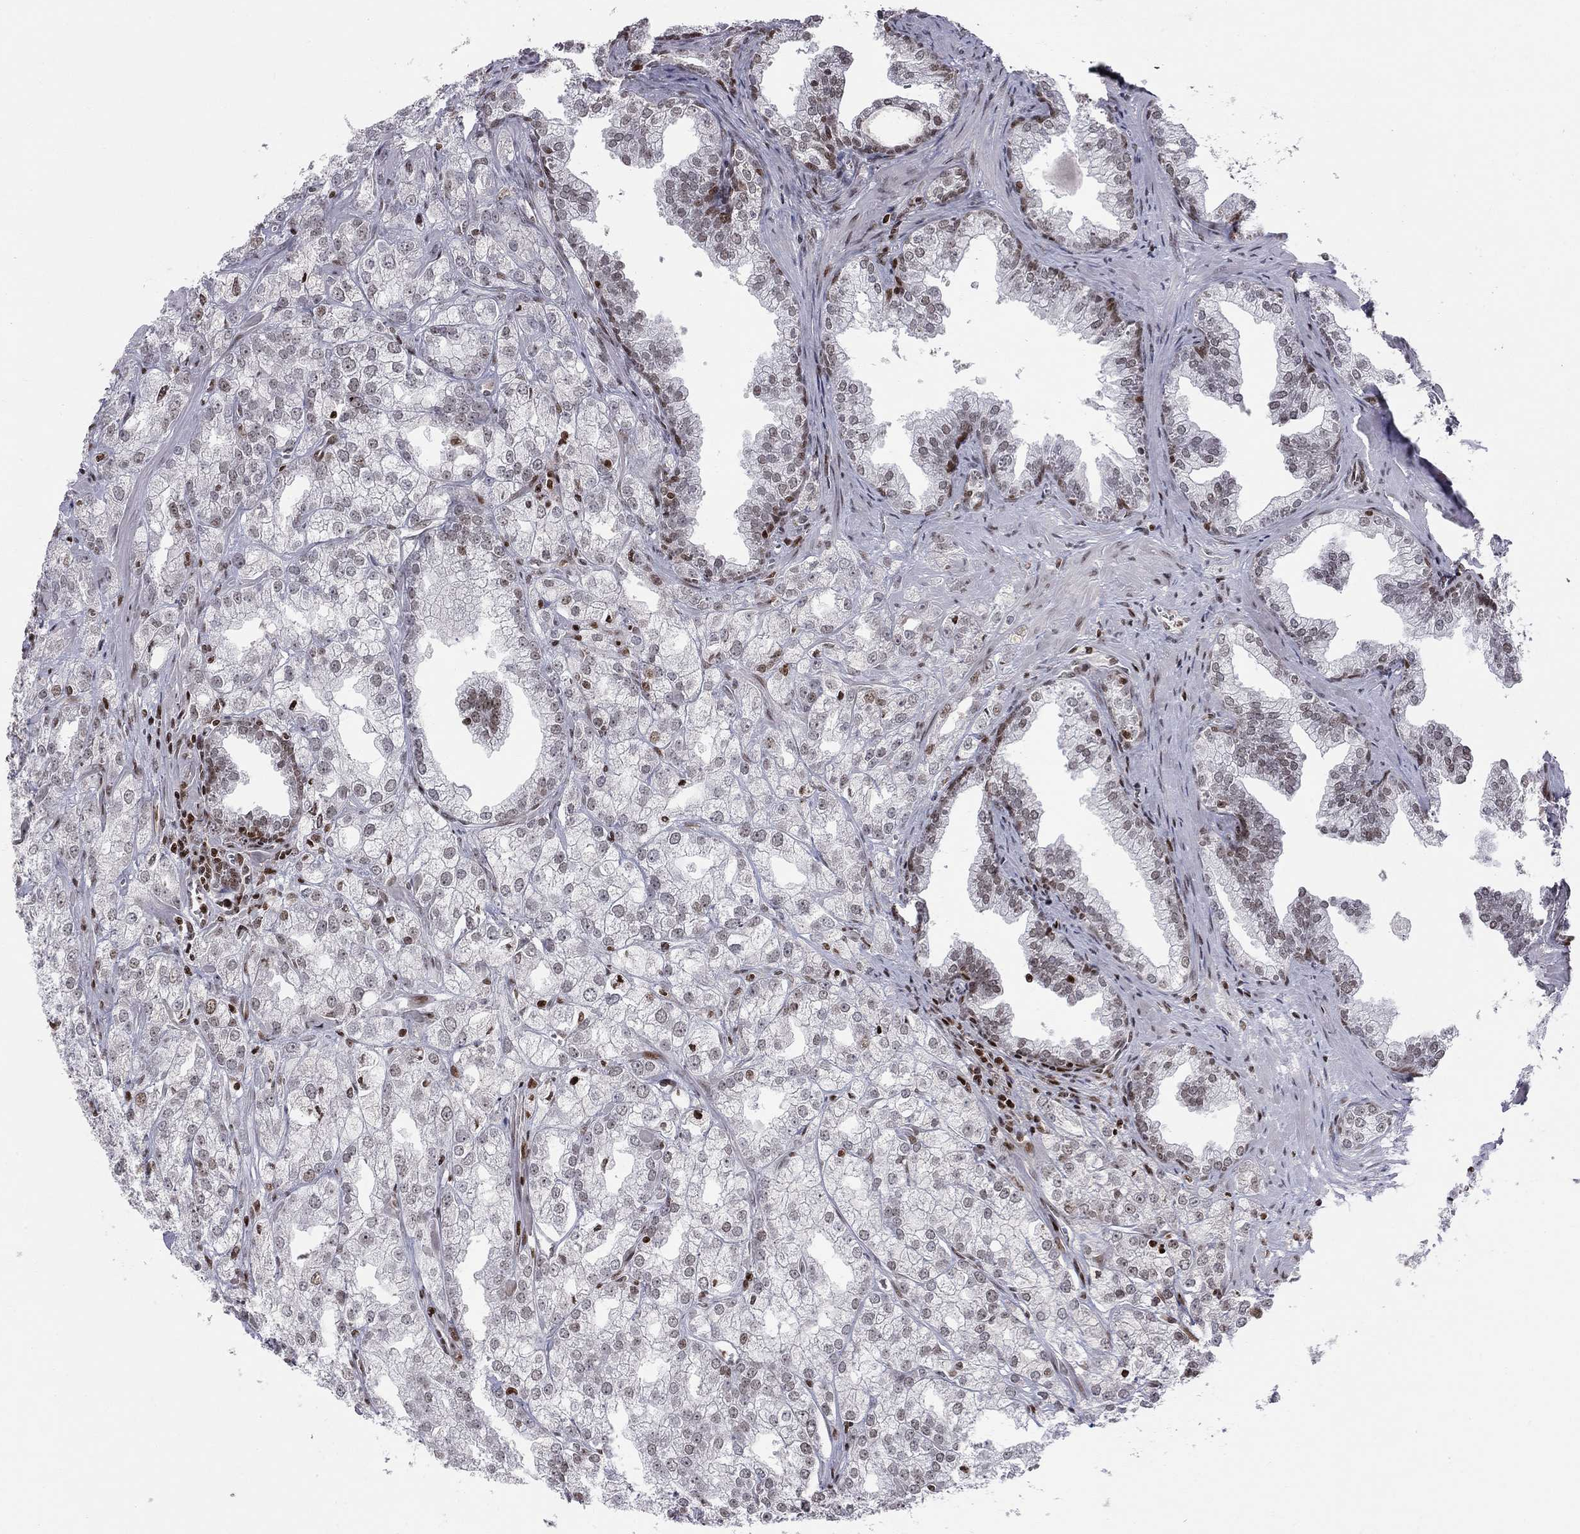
{"staining": {"intensity": "moderate", "quantity": "25%-75%", "location": "nuclear"}, "tissue": "prostate cancer", "cell_type": "Tumor cells", "image_type": "cancer", "snomed": [{"axis": "morphology", "description": "Adenocarcinoma, NOS"}, {"axis": "topography", "description": "Prostate"}], "caption": "The image reveals a brown stain indicating the presence of a protein in the nuclear of tumor cells in adenocarcinoma (prostate). The staining was performed using DAB (3,3'-diaminobenzidine) to visualize the protein expression in brown, while the nuclei were stained in blue with hematoxylin (Magnification: 20x).", "gene": "RNASEH2C", "patient": {"sex": "male", "age": 70}}